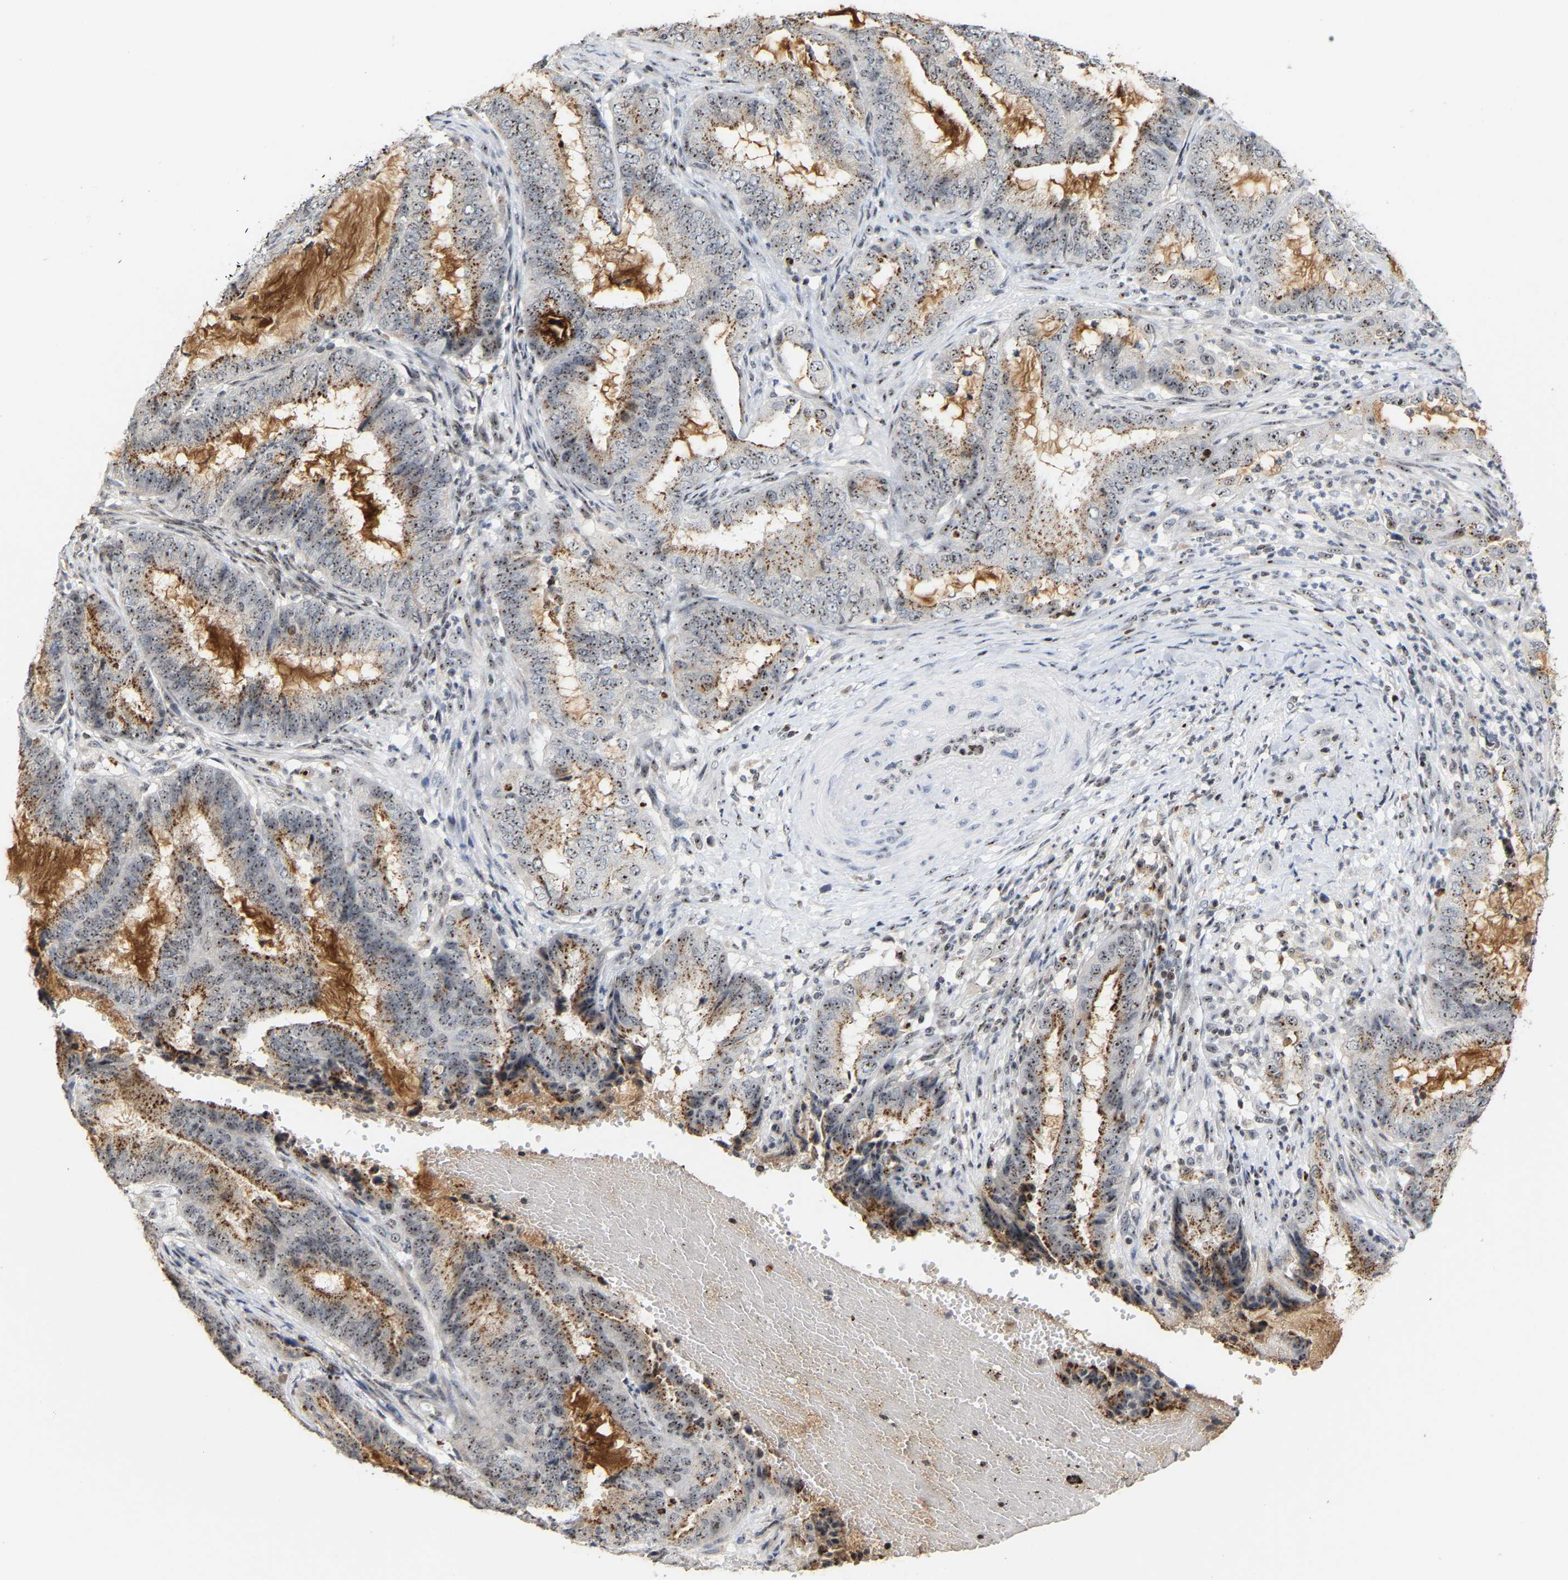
{"staining": {"intensity": "moderate", "quantity": ">75%", "location": "cytoplasmic/membranous,nuclear"}, "tissue": "endometrial cancer", "cell_type": "Tumor cells", "image_type": "cancer", "snomed": [{"axis": "morphology", "description": "Adenocarcinoma, NOS"}, {"axis": "topography", "description": "Endometrium"}], "caption": "Immunohistochemistry histopathology image of neoplastic tissue: endometrial adenocarcinoma stained using immunohistochemistry reveals medium levels of moderate protein expression localized specifically in the cytoplasmic/membranous and nuclear of tumor cells, appearing as a cytoplasmic/membranous and nuclear brown color.", "gene": "NOP58", "patient": {"sex": "female", "age": 51}}